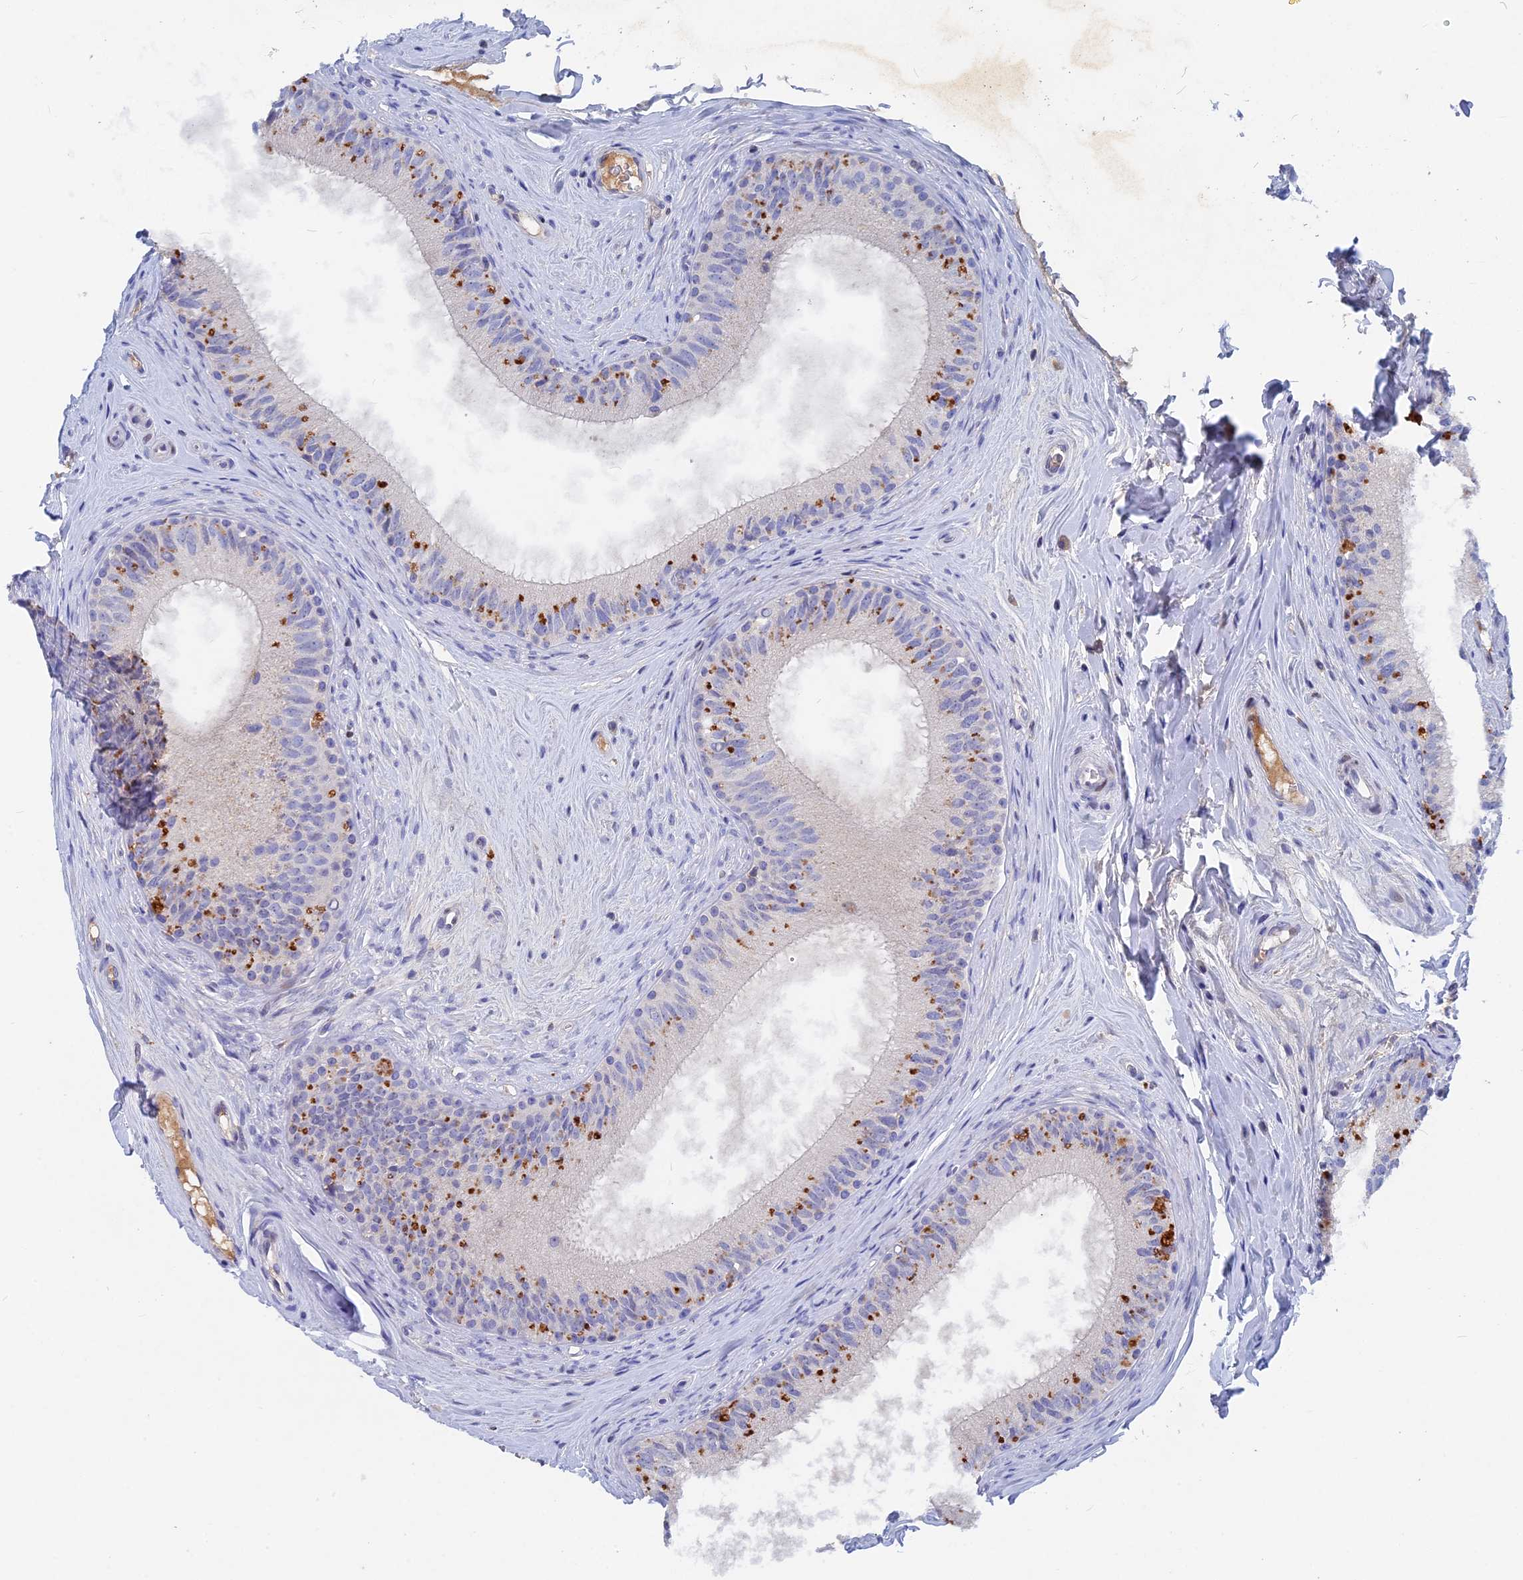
{"staining": {"intensity": "moderate", "quantity": "<25%", "location": "cytoplasmic/membranous"}, "tissue": "epididymis", "cell_type": "Glandular cells", "image_type": "normal", "snomed": [{"axis": "morphology", "description": "Normal tissue, NOS"}, {"axis": "topography", "description": "Epididymis"}], "caption": "IHC image of normal human epididymis stained for a protein (brown), which exhibits low levels of moderate cytoplasmic/membranous positivity in about <25% of glandular cells.", "gene": "ACP7", "patient": {"sex": "male", "age": 33}}